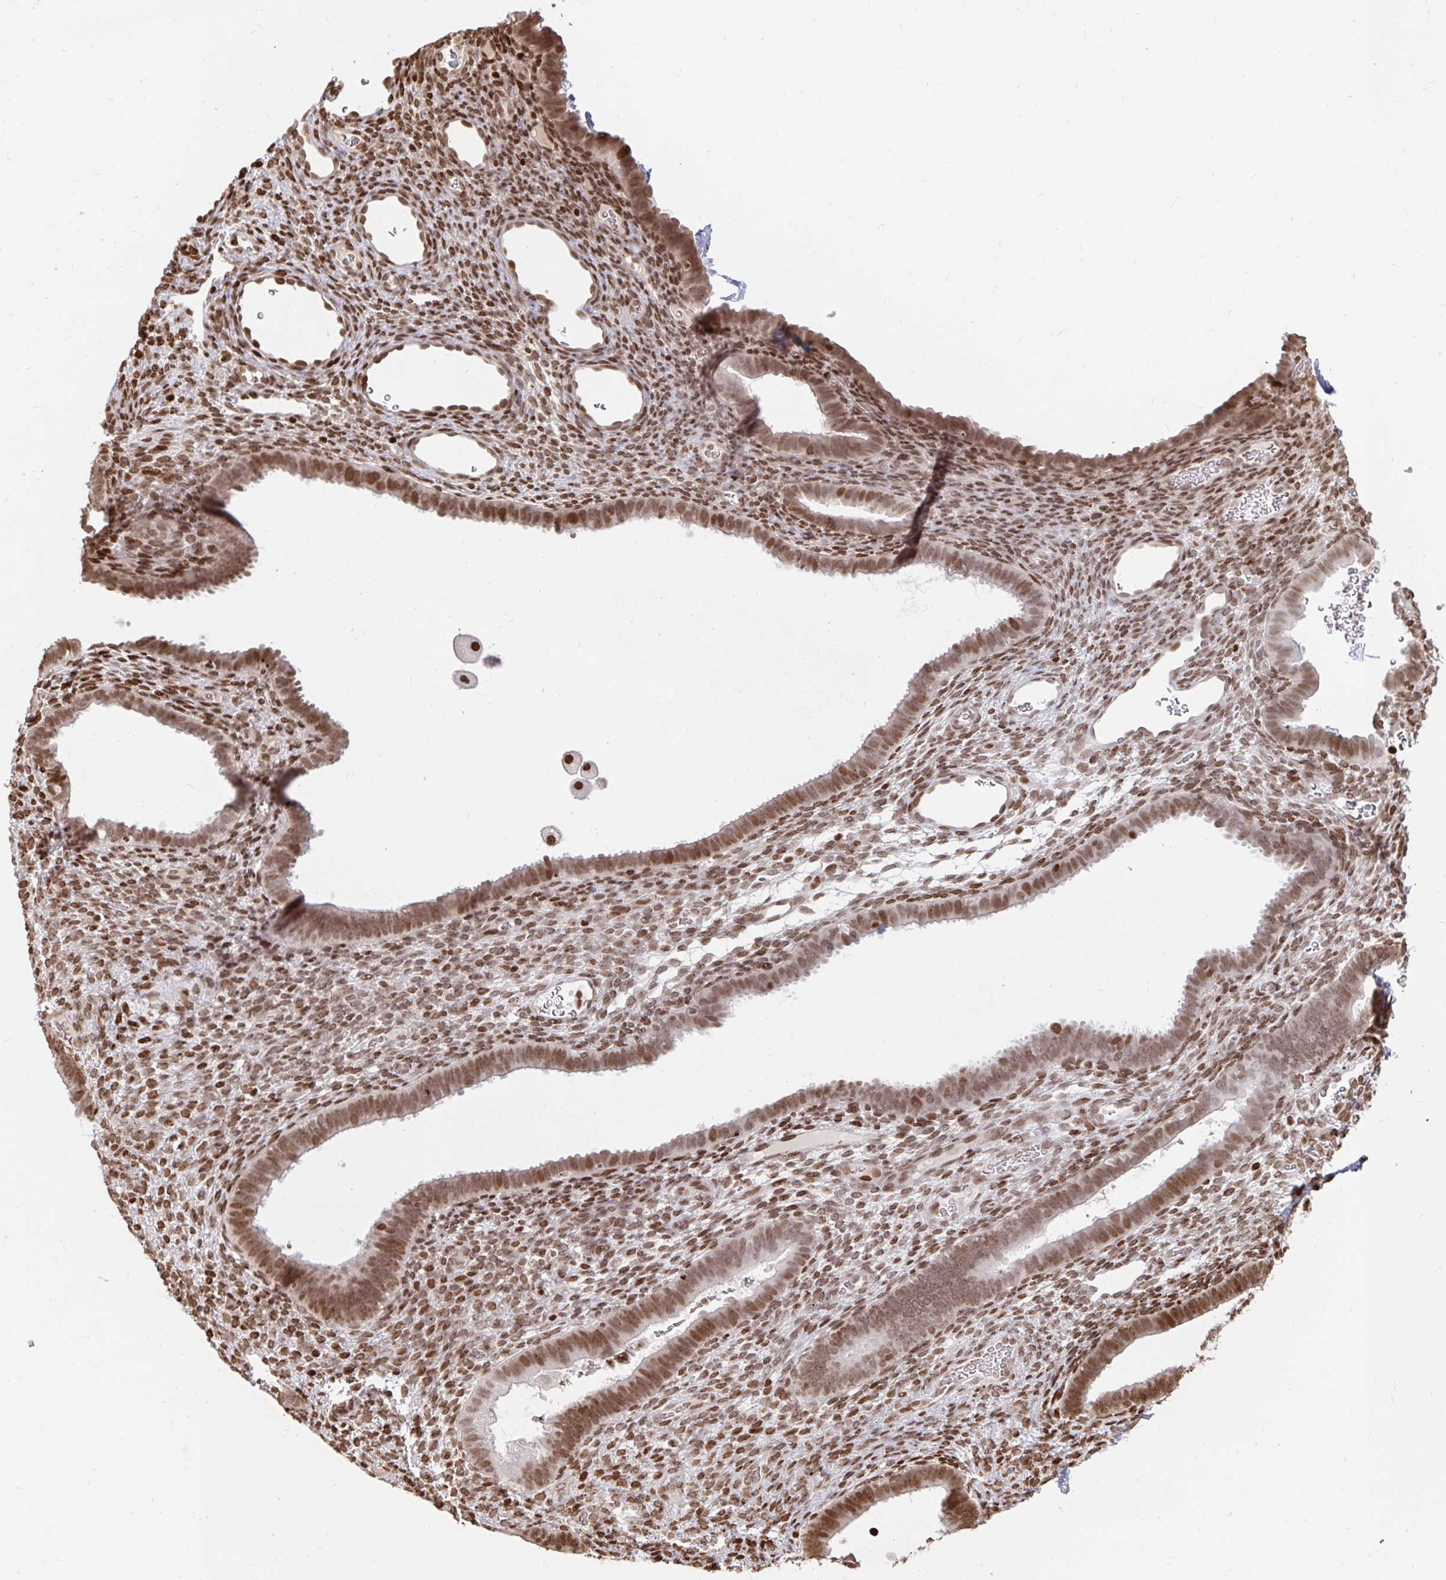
{"staining": {"intensity": "moderate", "quantity": ">75%", "location": "nuclear"}, "tissue": "endometrium", "cell_type": "Cells in endometrial stroma", "image_type": "normal", "snomed": [{"axis": "morphology", "description": "Normal tissue, NOS"}, {"axis": "topography", "description": "Endometrium"}], "caption": "Endometrium stained for a protein (brown) reveals moderate nuclear positive positivity in about >75% of cells in endometrial stroma.", "gene": "H2BC5", "patient": {"sex": "female", "age": 34}}